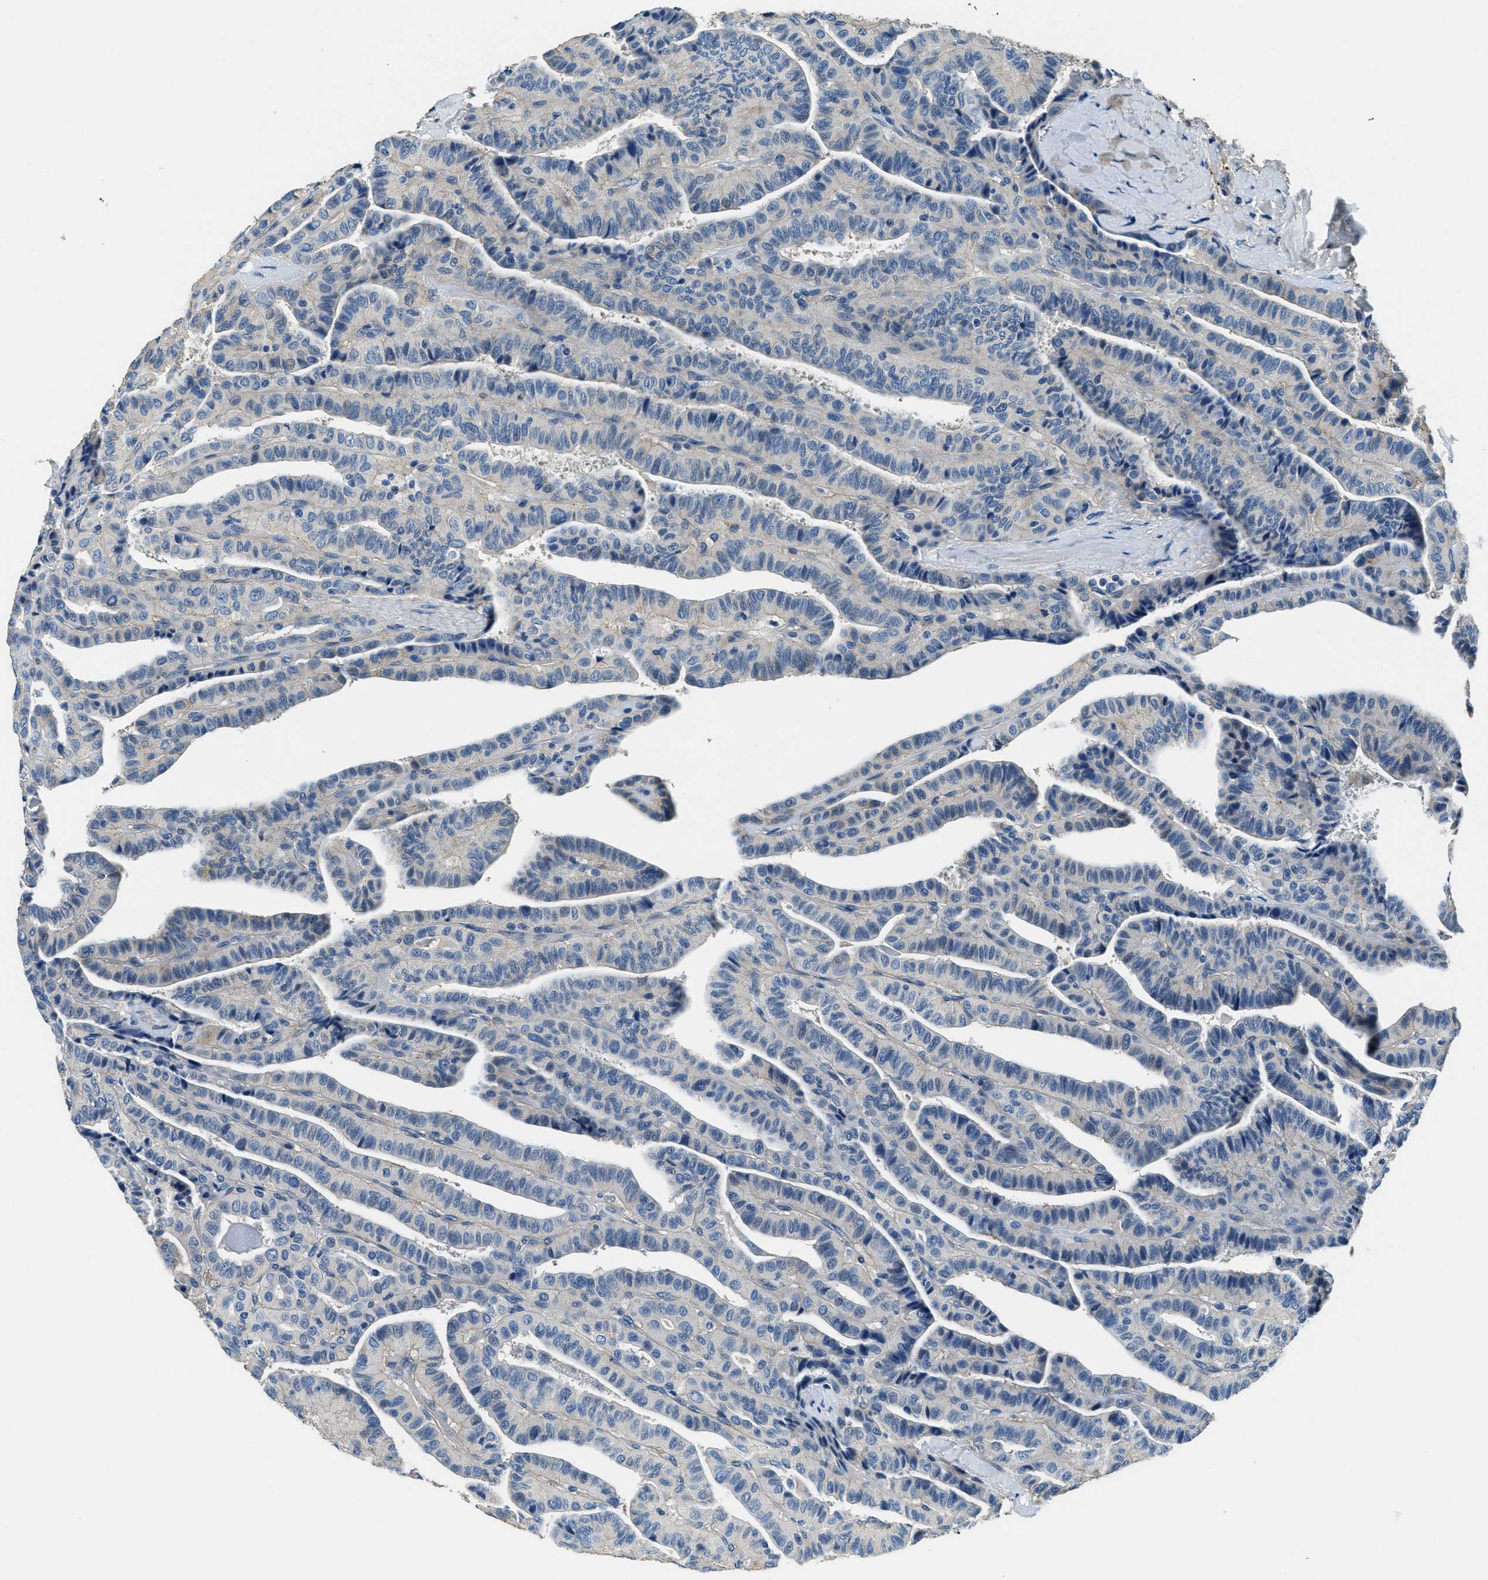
{"staining": {"intensity": "negative", "quantity": "none", "location": "none"}, "tissue": "thyroid cancer", "cell_type": "Tumor cells", "image_type": "cancer", "snomed": [{"axis": "morphology", "description": "Papillary adenocarcinoma, NOS"}, {"axis": "topography", "description": "Thyroid gland"}], "caption": "Tumor cells show no significant protein staining in thyroid cancer. (DAB immunohistochemistry (IHC) visualized using brightfield microscopy, high magnification).", "gene": "TMEM186", "patient": {"sex": "male", "age": 77}}